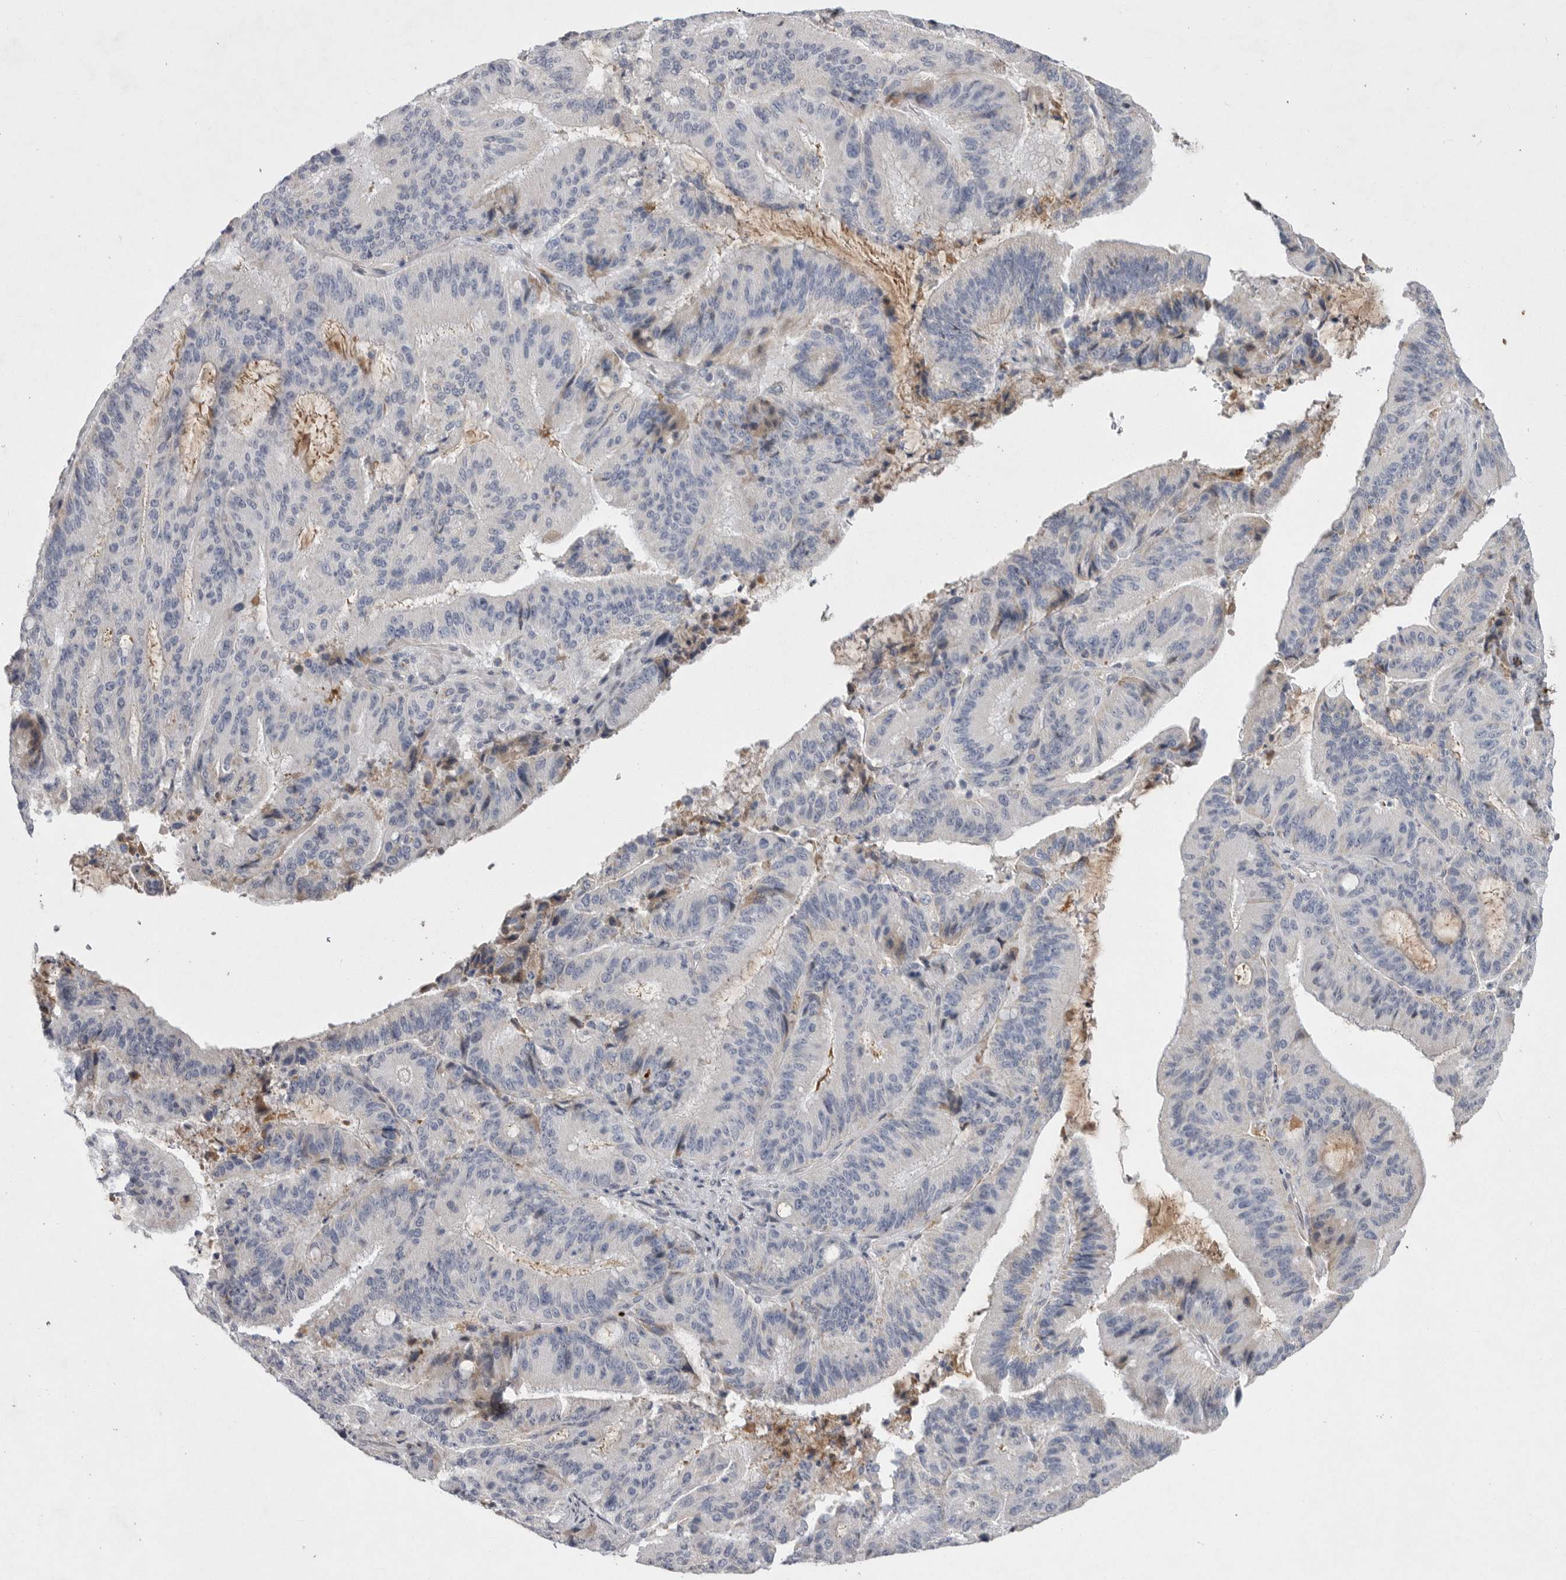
{"staining": {"intensity": "weak", "quantity": "<25%", "location": "cytoplasmic/membranous"}, "tissue": "liver cancer", "cell_type": "Tumor cells", "image_type": "cancer", "snomed": [{"axis": "morphology", "description": "Normal tissue, NOS"}, {"axis": "morphology", "description": "Cholangiocarcinoma"}, {"axis": "topography", "description": "Liver"}, {"axis": "topography", "description": "Peripheral nerve tissue"}], "caption": "This is an immunohistochemistry (IHC) histopathology image of liver cholangiocarcinoma. There is no expression in tumor cells.", "gene": "CRP", "patient": {"sex": "female", "age": 73}}